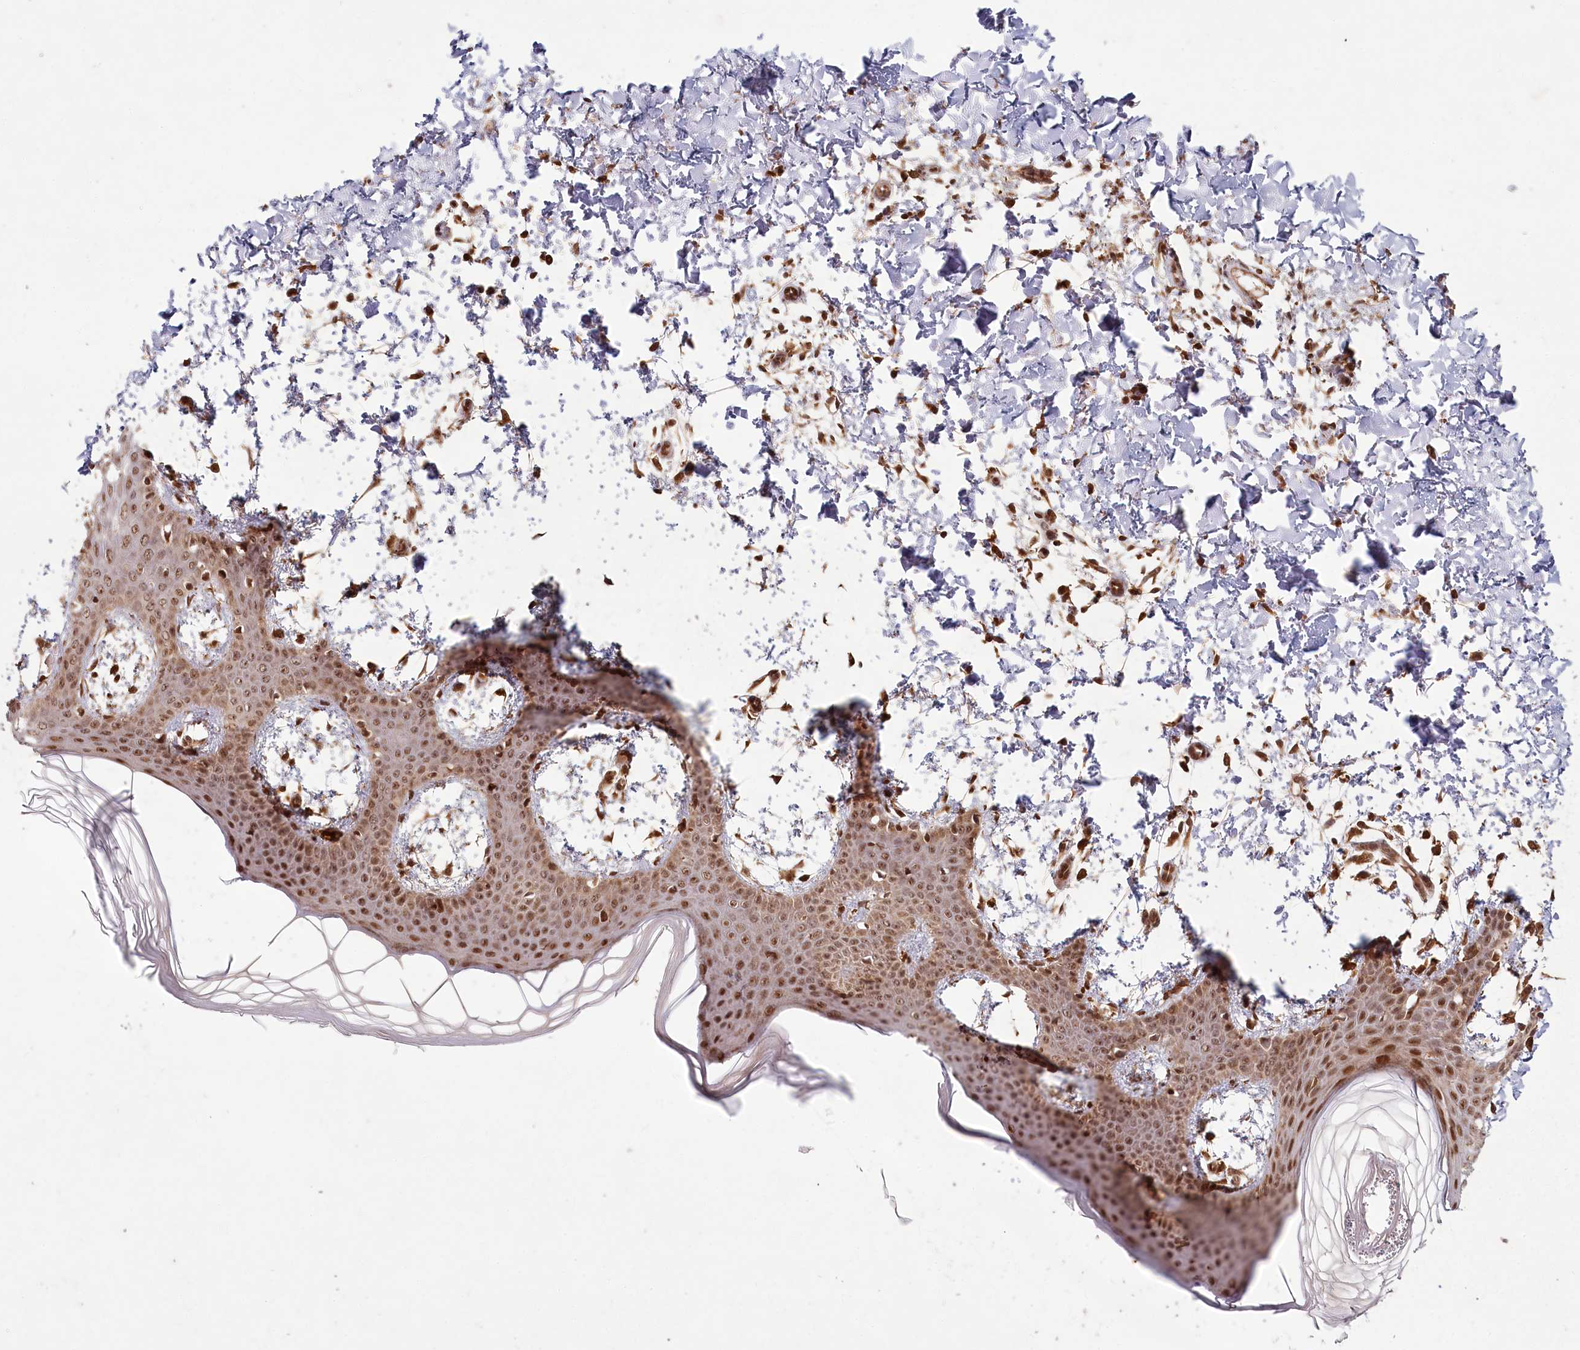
{"staining": {"intensity": "moderate", "quantity": ">75%", "location": "cytoplasmic/membranous,nuclear"}, "tissue": "skin", "cell_type": "Fibroblasts", "image_type": "normal", "snomed": [{"axis": "morphology", "description": "Normal tissue, NOS"}, {"axis": "topography", "description": "Skin"}], "caption": "Protein expression analysis of unremarkable human skin reveals moderate cytoplasmic/membranous,nuclear staining in approximately >75% of fibroblasts. The staining was performed using DAB, with brown indicating positive protein expression. Nuclei are stained blue with hematoxylin.", "gene": "MICU1", "patient": {"sex": "male", "age": 36}}